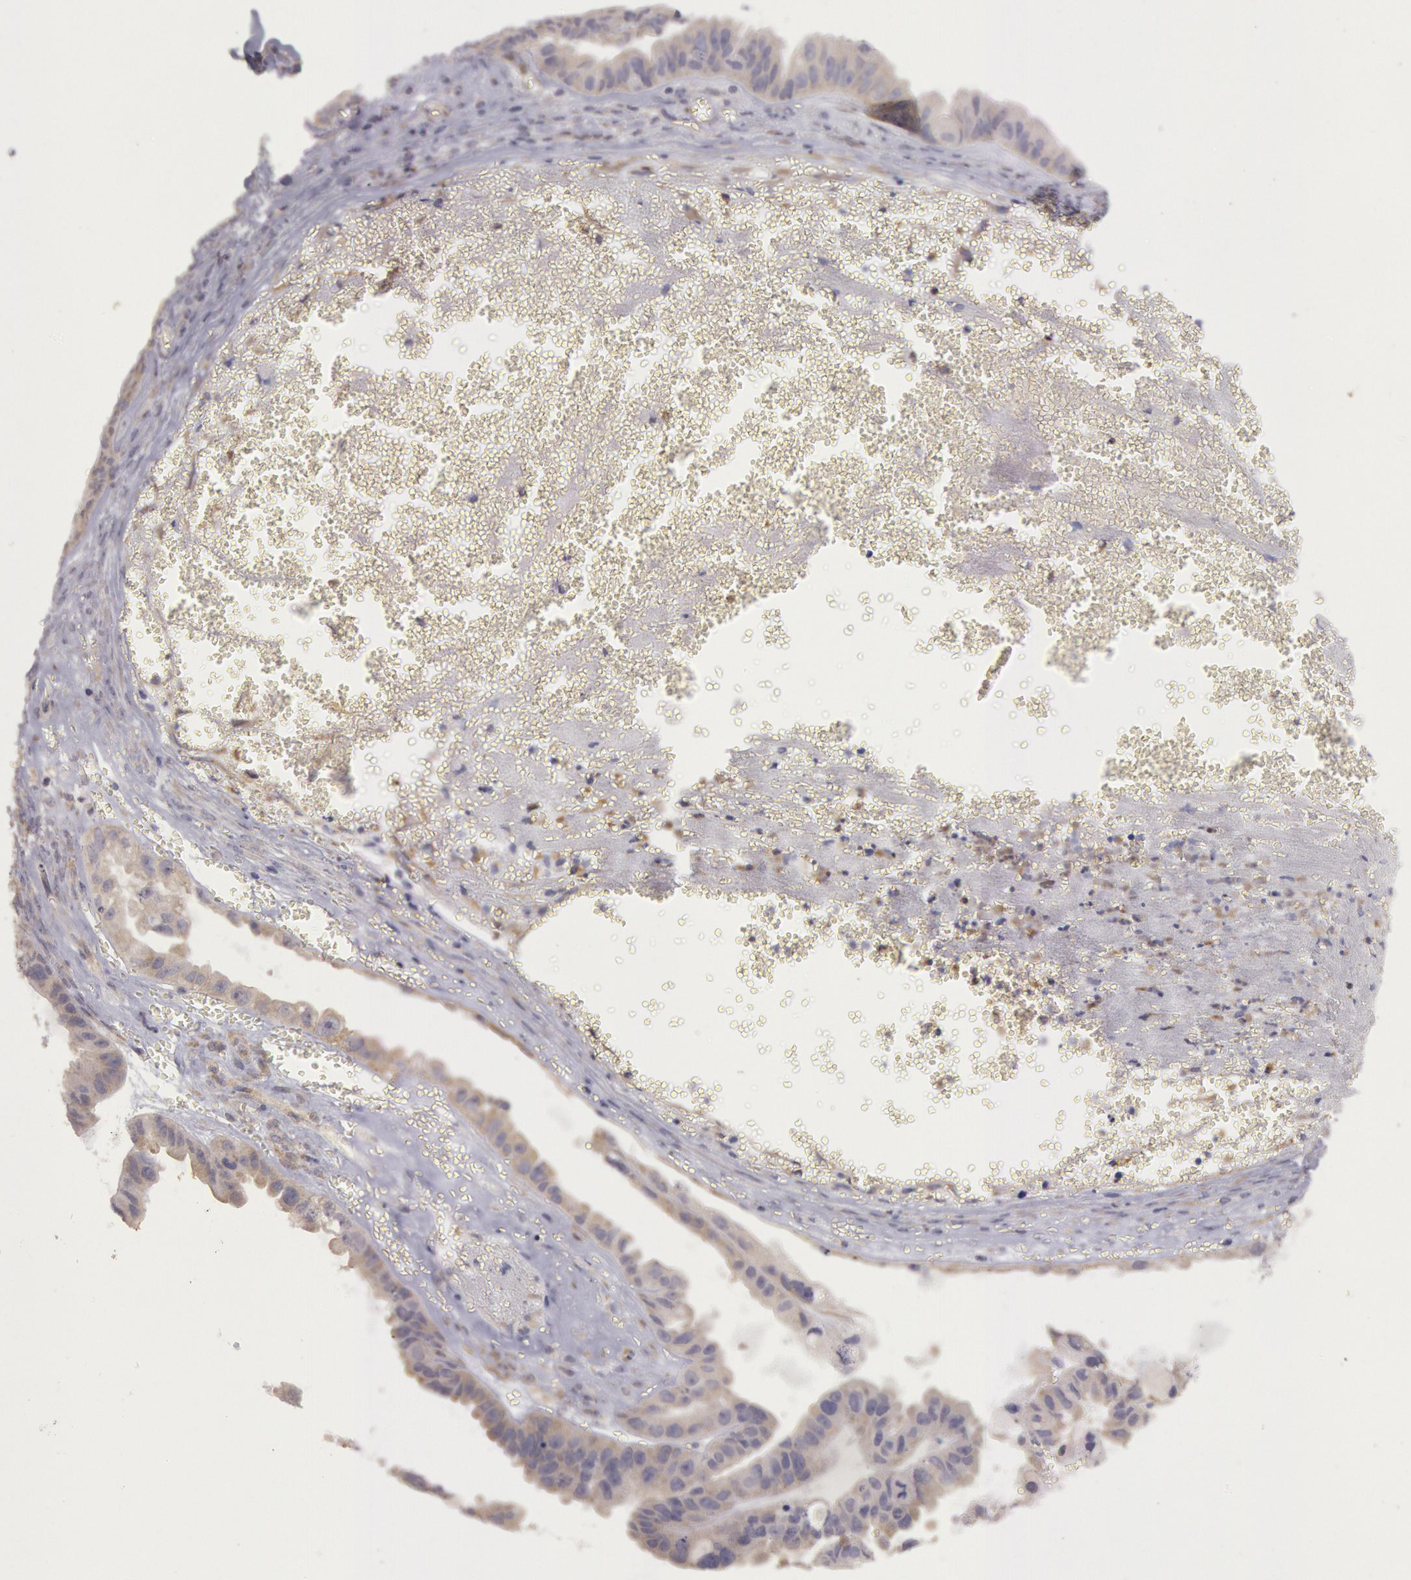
{"staining": {"intensity": "weak", "quantity": ">75%", "location": "cytoplasmic/membranous"}, "tissue": "ovarian cancer", "cell_type": "Tumor cells", "image_type": "cancer", "snomed": [{"axis": "morphology", "description": "Carcinoma, endometroid"}, {"axis": "topography", "description": "Ovary"}], "caption": "High-power microscopy captured an IHC image of endometroid carcinoma (ovarian), revealing weak cytoplasmic/membranous staining in approximately >75% of tumor cells.", "gene": "NMT2", "patient": {"sex": "female", "age": 85}}